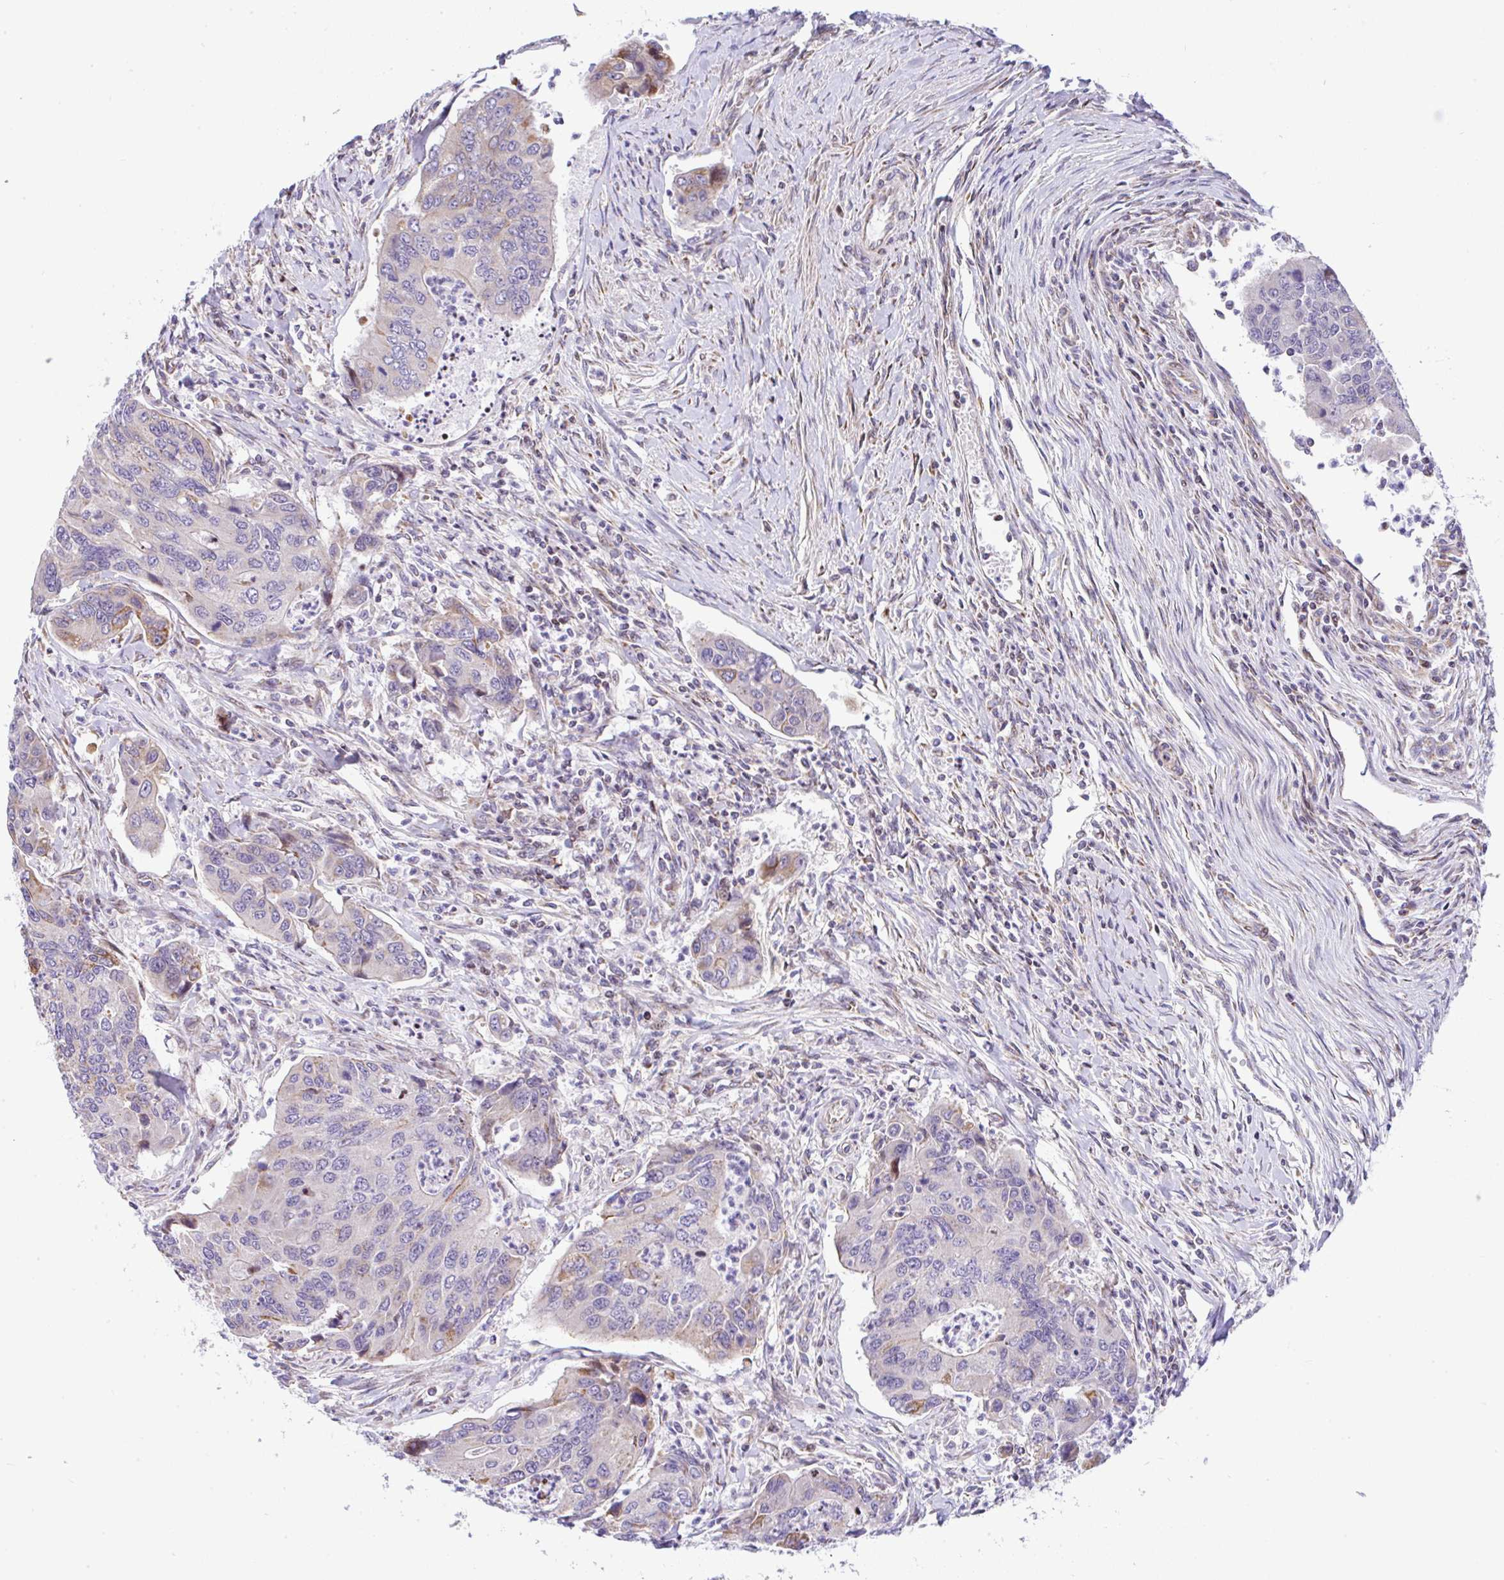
{"staining": {"intensity": "weak", "quantity": "25%-75%", "location": "cytoplasmic/membranous"}, "tissue": "colorectal cancer", "cell_type": "Tumor cells", "image_type": "cancer", "snomed": [{"axis": "morphology", "description": "Adenocarcinoma, NOS"}, {"axis": "topography", "description": "Colon"}], "caption": "DAB (3,3'-diaminobenzidine) immunohistochemical staining of adenocarcinoma (colorectal) exhibits weak cytoplasmic/membranous protein positivity in approximately 25%-75% of tumor cells.", "gene": "FIGNL1", "patient": {"sex": "female", "age": 67}}